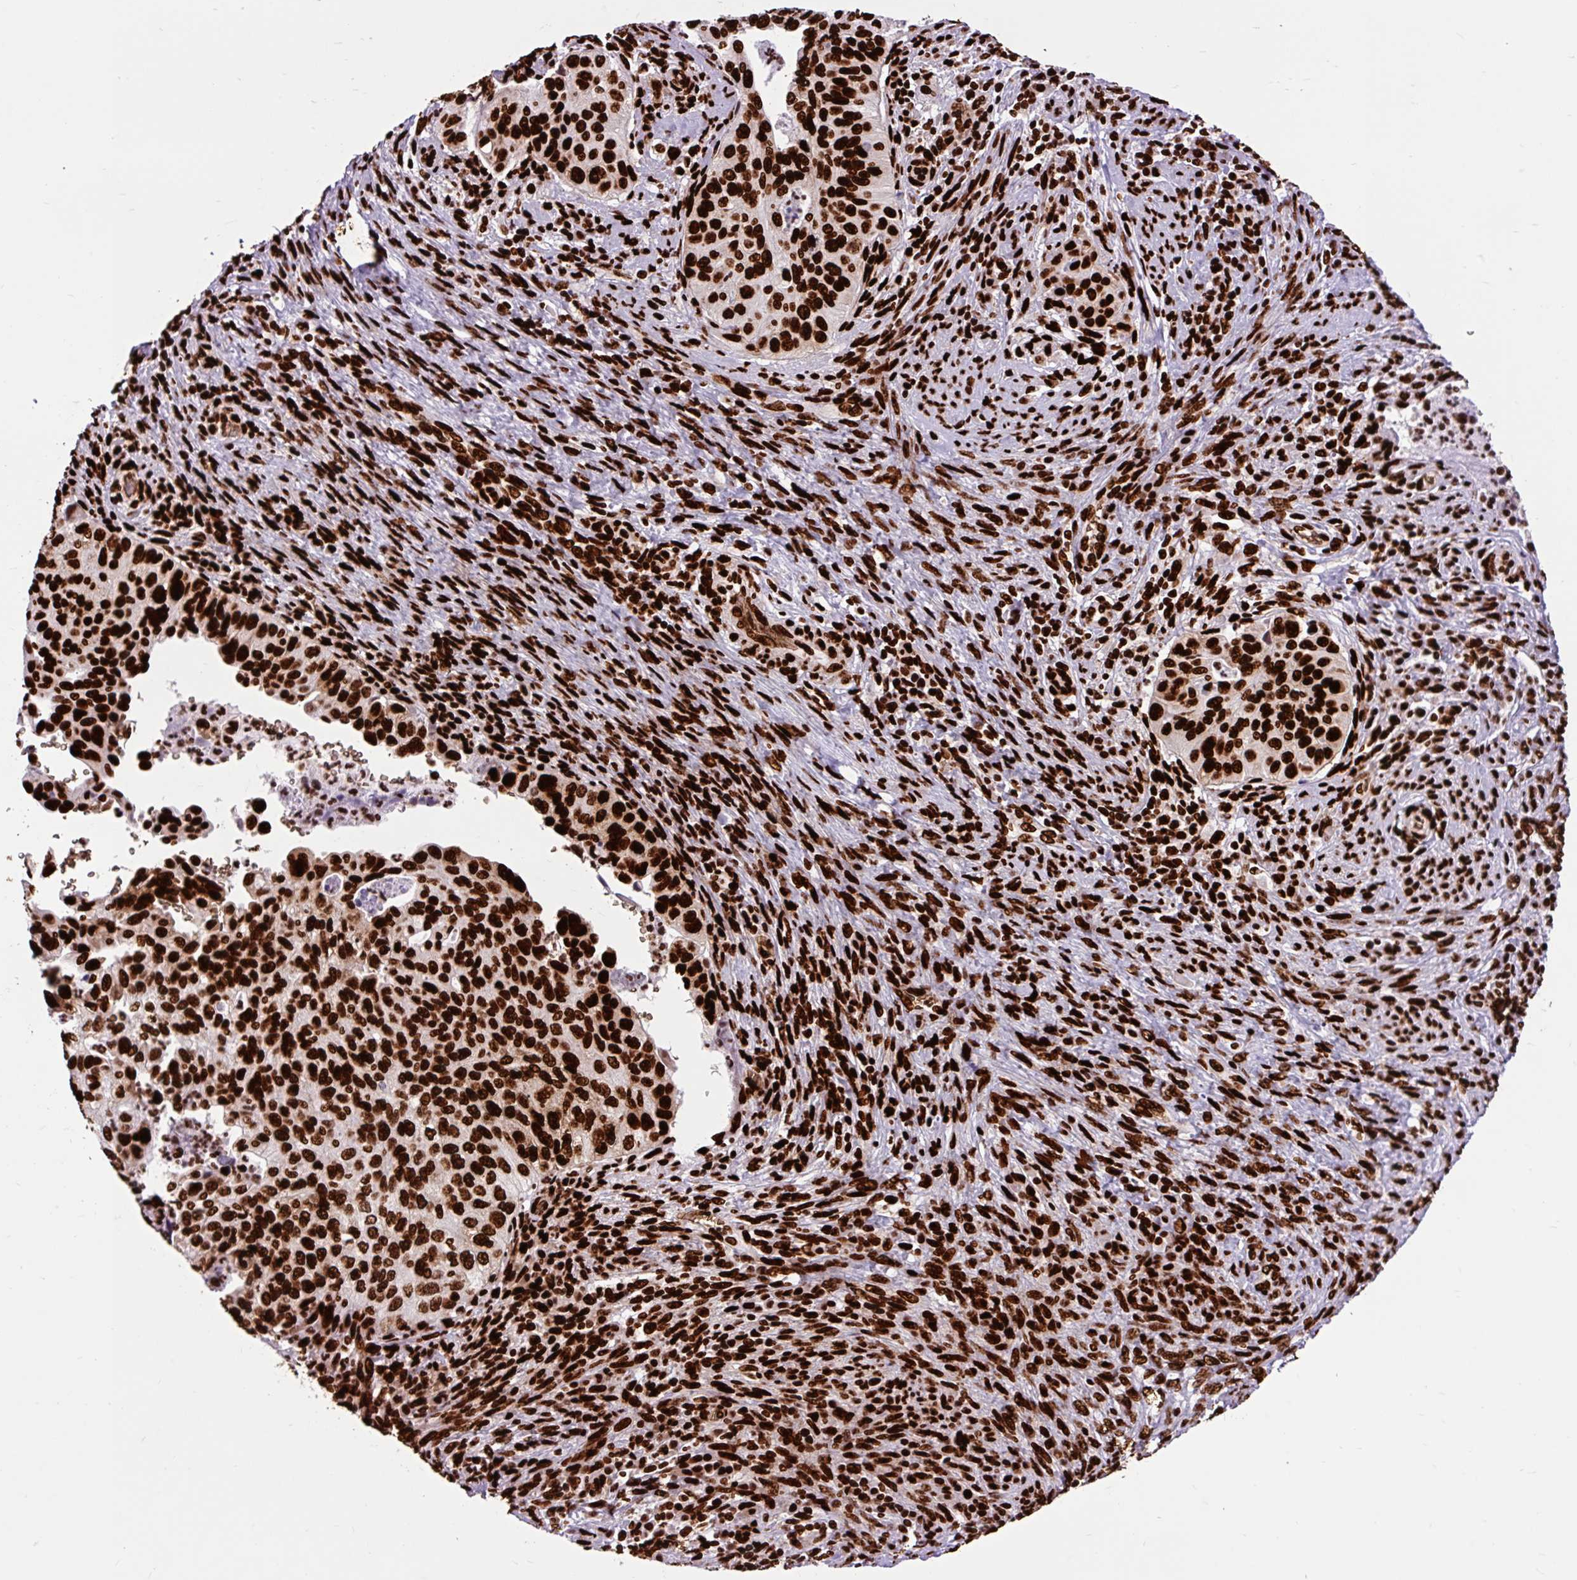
{"staining": {"intensity": "strong", "quantity": ">75%", "location": "nuclear"}, "tissue": "cervical cancer", "cell_type": "Tumor cells", "image_type": "cancer", "snomed": [{"axis": "morphology", "description": "Squamous cell carcinoma, NOS"}, {"axis": "topography", "description": "Cervix"}], "caption": "High-power microscopy captured an immunohistochemistry (IHC) image of squamous cell carcinoma (cervical), revealing strong nuclear positivity in about >75% of tumor cells.", "gene": "FUS", "patient": {"sex": "female", "age": 38}}